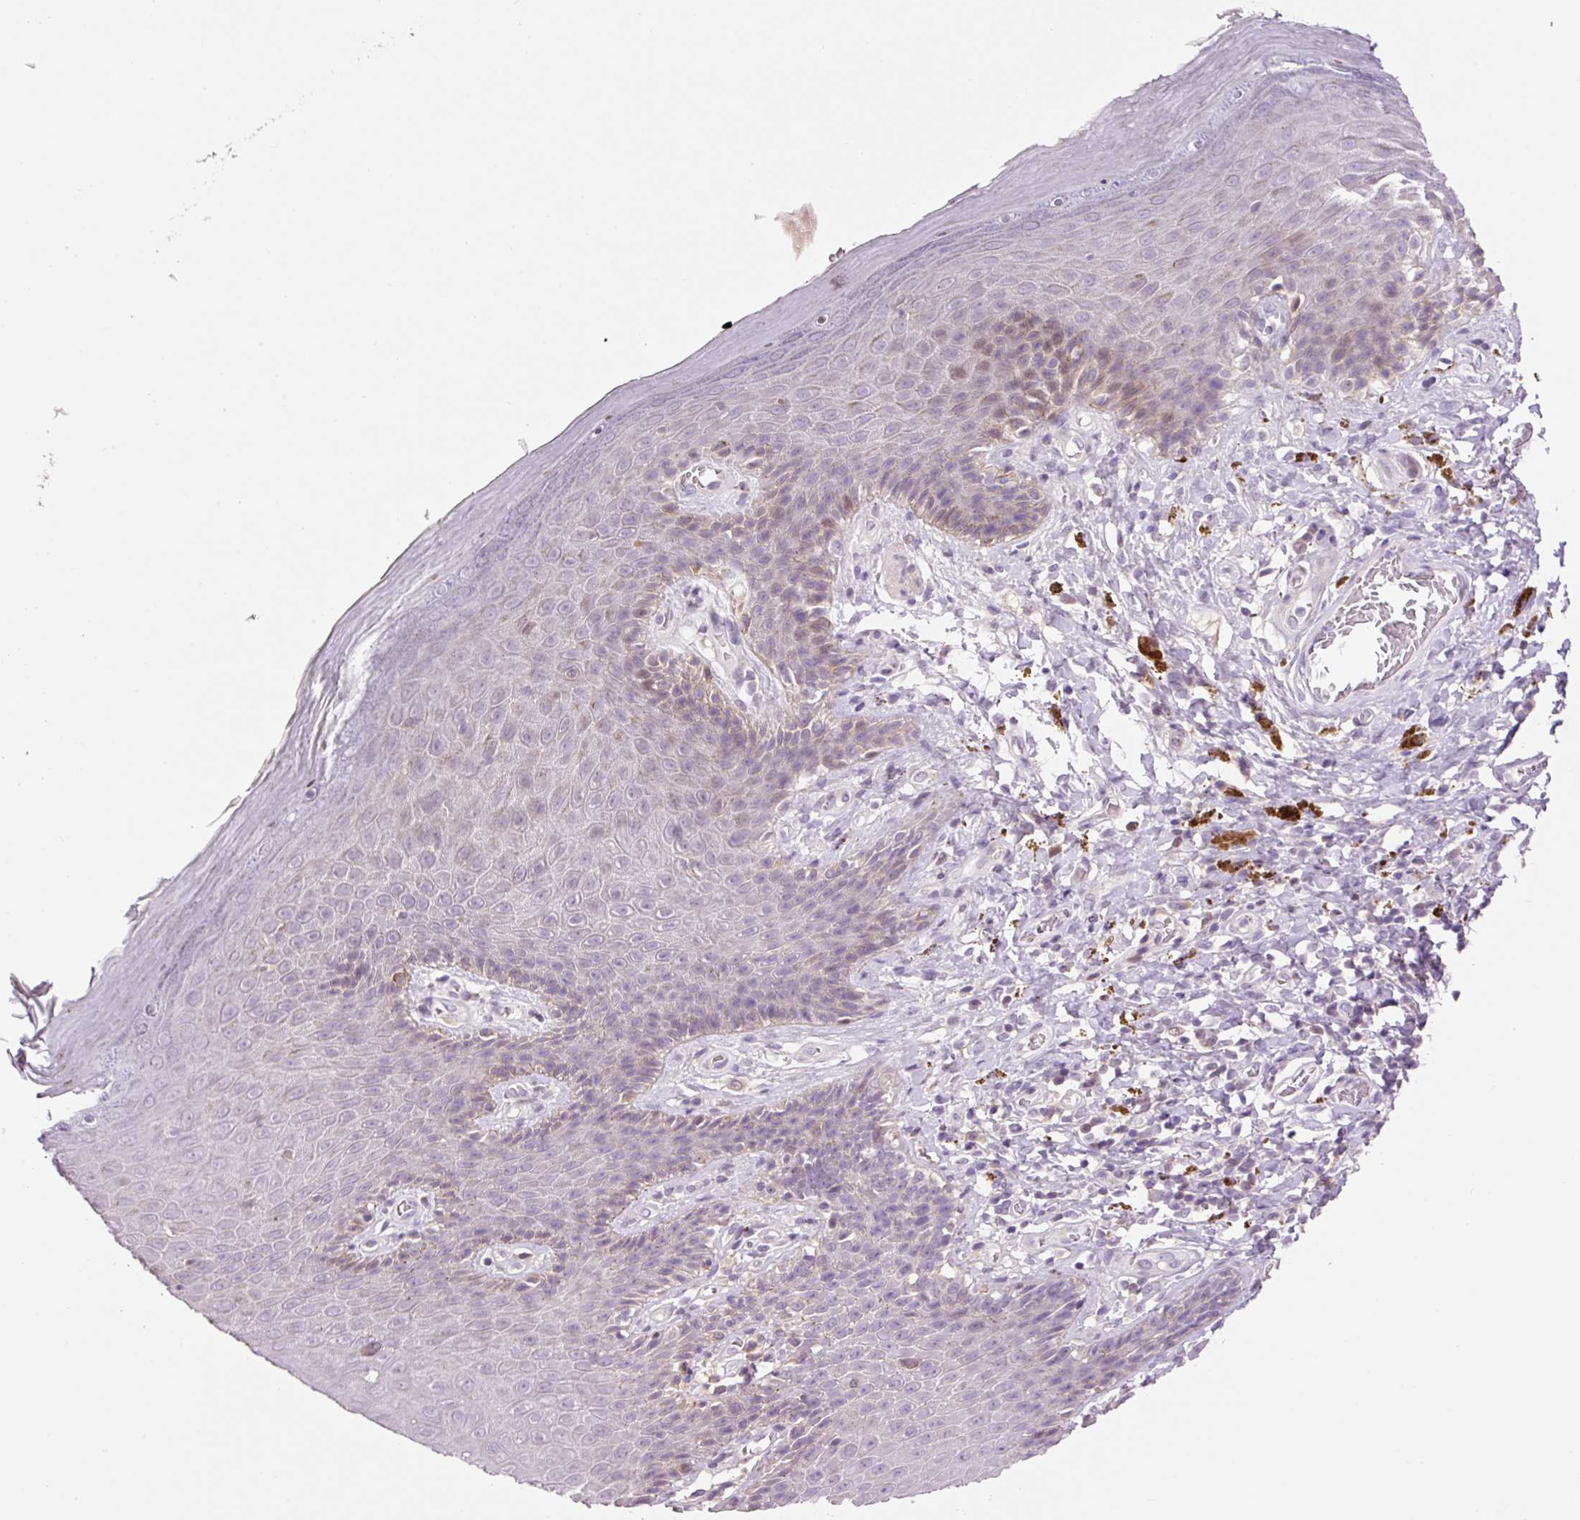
{"staining": {"intensity": "weak", "quantity": "<25%", "location": "nuclear"}, "tissue": "skin", "cell_type": "Epidermal cells", "image_type": "normal", "snomed": [{"axis": "morphology", "description": "Normal tissue, NOS"}, {"axis": "topography", "description": "Anal"}, {"axis": "topography", "description": "Peripheral nerve tissue"}], "caption": "Immunohistochemical staining of normal skin displays no significant staining in epidermal cells. (Stains: DAB IHC with hematoxylin counter stain, Microscopy: brightfield microscopy at high magnification).", "gene": "HNF1A", "patient": {"sex": "male", "age": 53}}